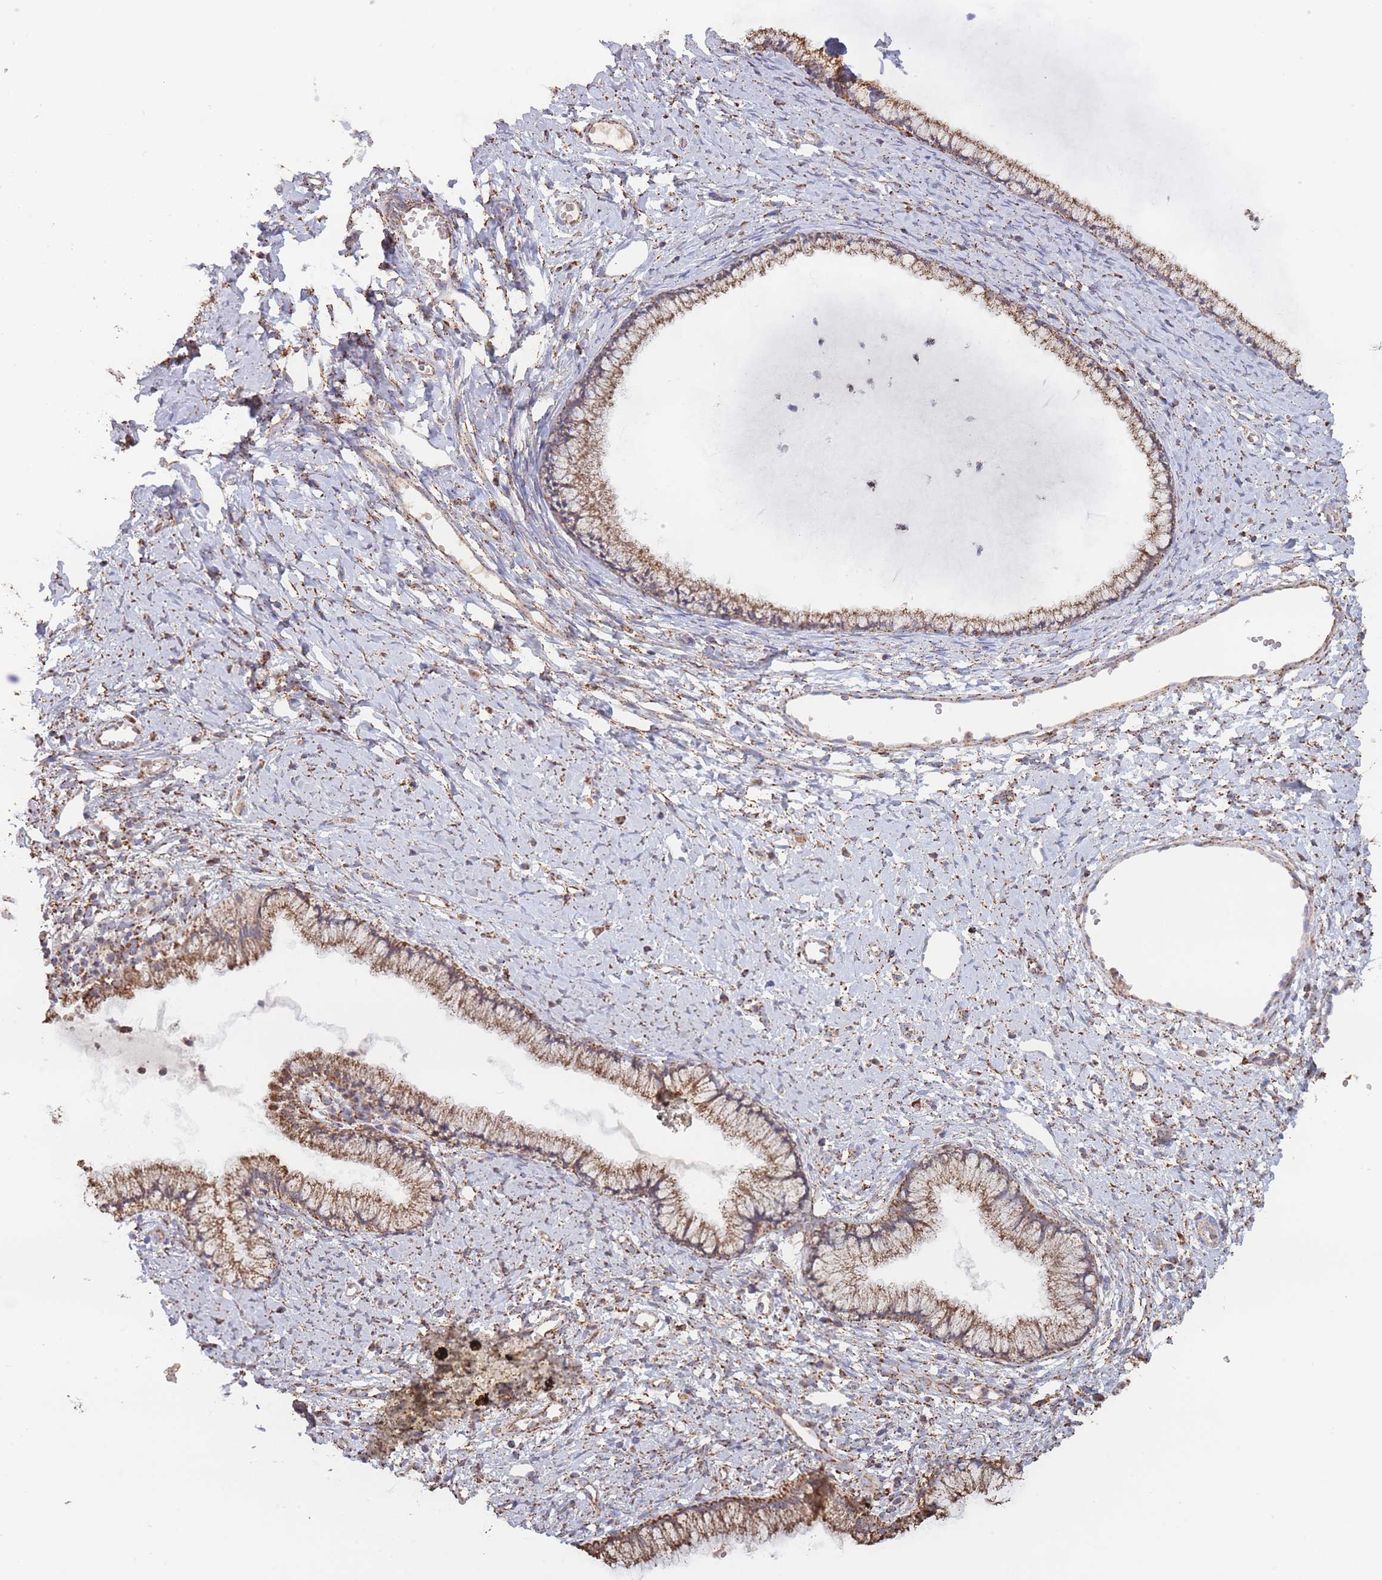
{"staining": {"intensity": "moderate", "quantity": ">75%", "location": "cytoplasmic/membranous"}, "tissue": "cervix", "cell_type": "Glandular cells", "image_type": "normal", "snomed": [{"axis": "morphology", "description": "Normal tissue, NOS"}, {"axis": "topography", "description": "Cervix"}], "caption": "This micrograph reveals immunohistochemistry staining of unremarkable human cervix, with medium moderate cytoplasmic/membranous staining in approximately >75% of glandular cells.", "gene": "MRPL17", "patient": {"sex": "female", "age": 40}}